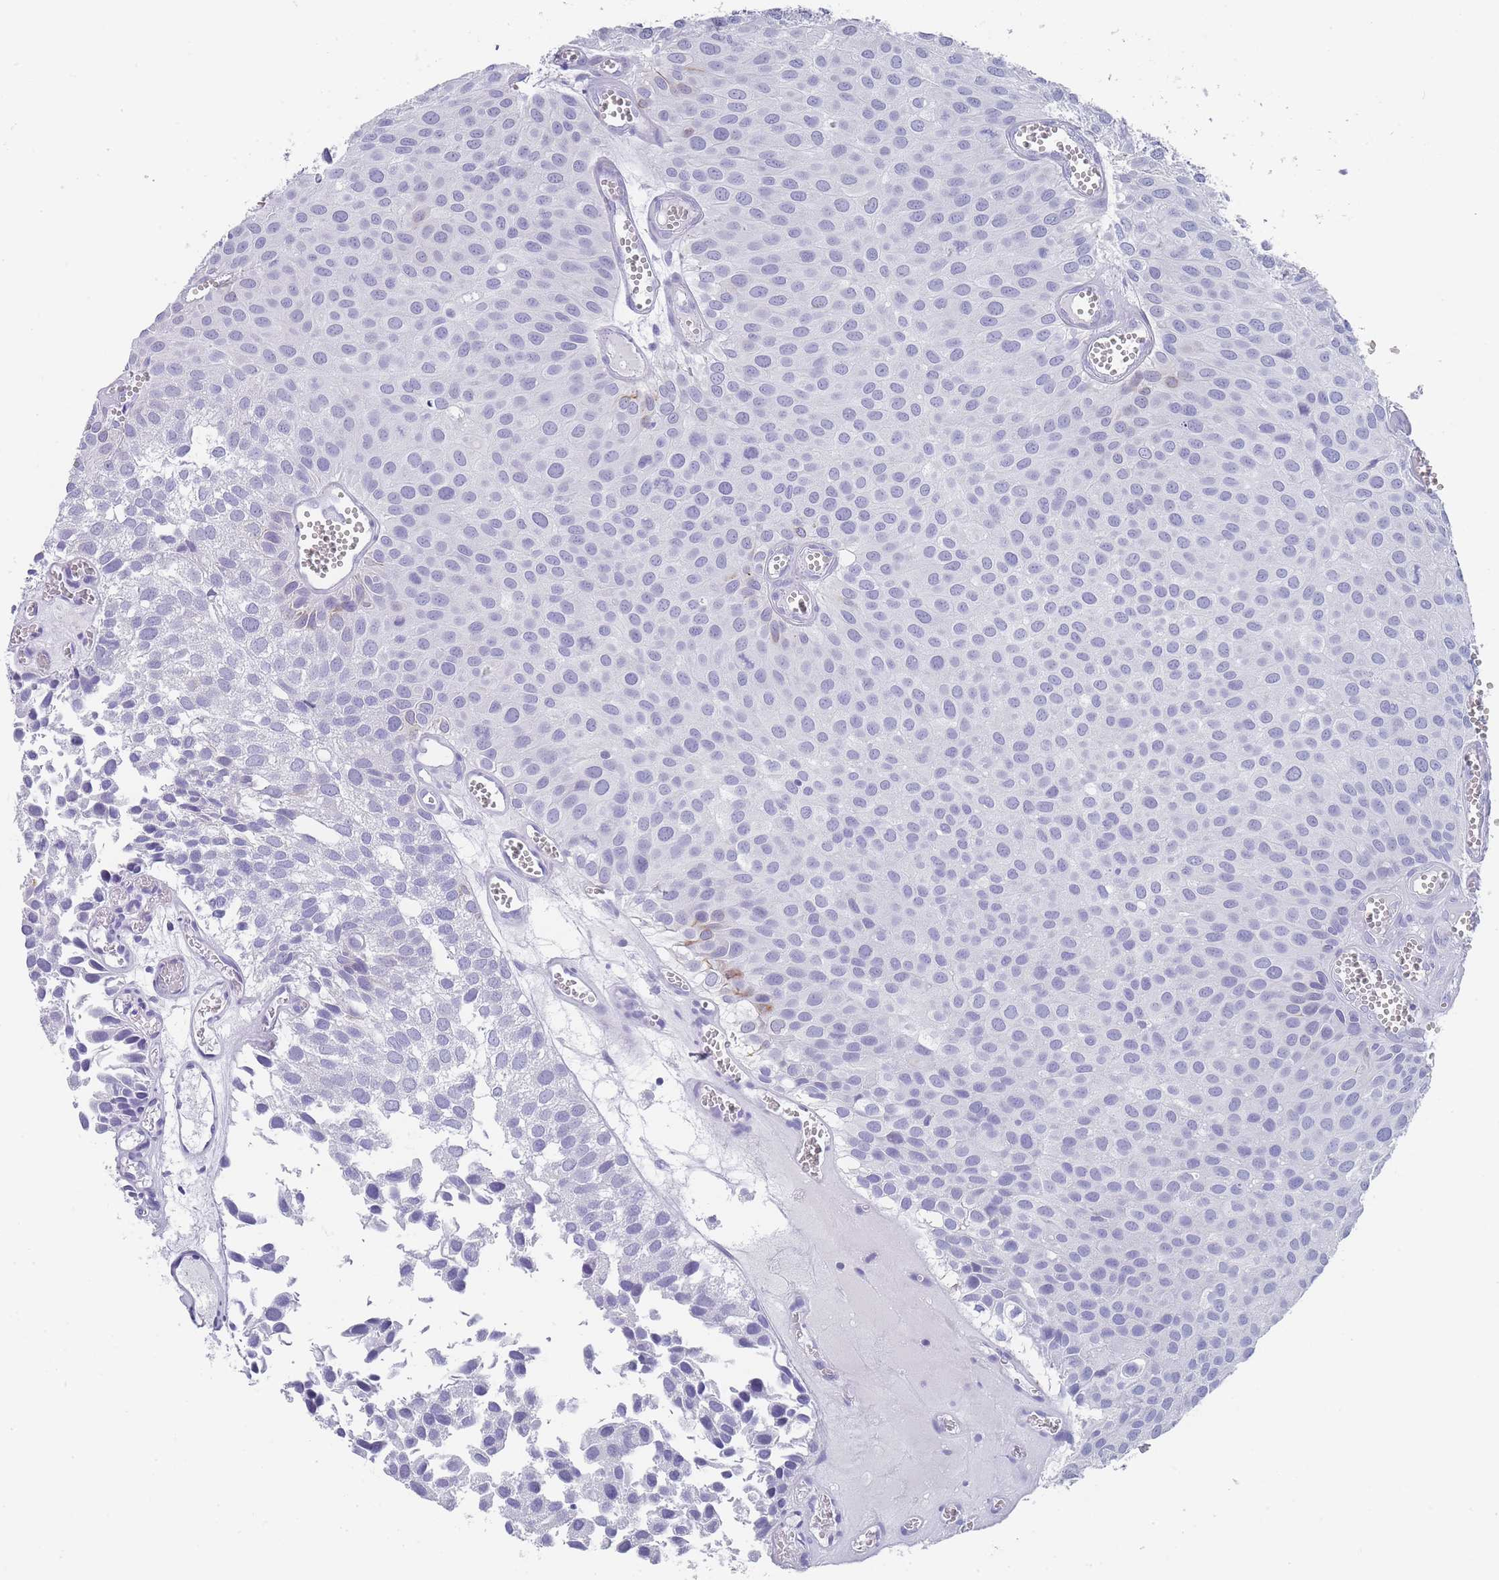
{"staining": {"intensity": "strong", "quantity": "<25%", "location": "cytoplasmic/membranous"}, "tissue": "urothelial cancer", "cell_type": "Tumor cells", "image_type": "cancer", "snomed": [{"axis": "morphology", "description": "Urothelial carcinoma, Low grade"}, {"axis": "topography", "description": "Urinary bladder"}], "caption": "Human urothelial cancer stained with a protein marker demonstrates strong staining in tumor cells.", "gene": "RAB2B", "patient": {"sex": "male", "age": 88}}